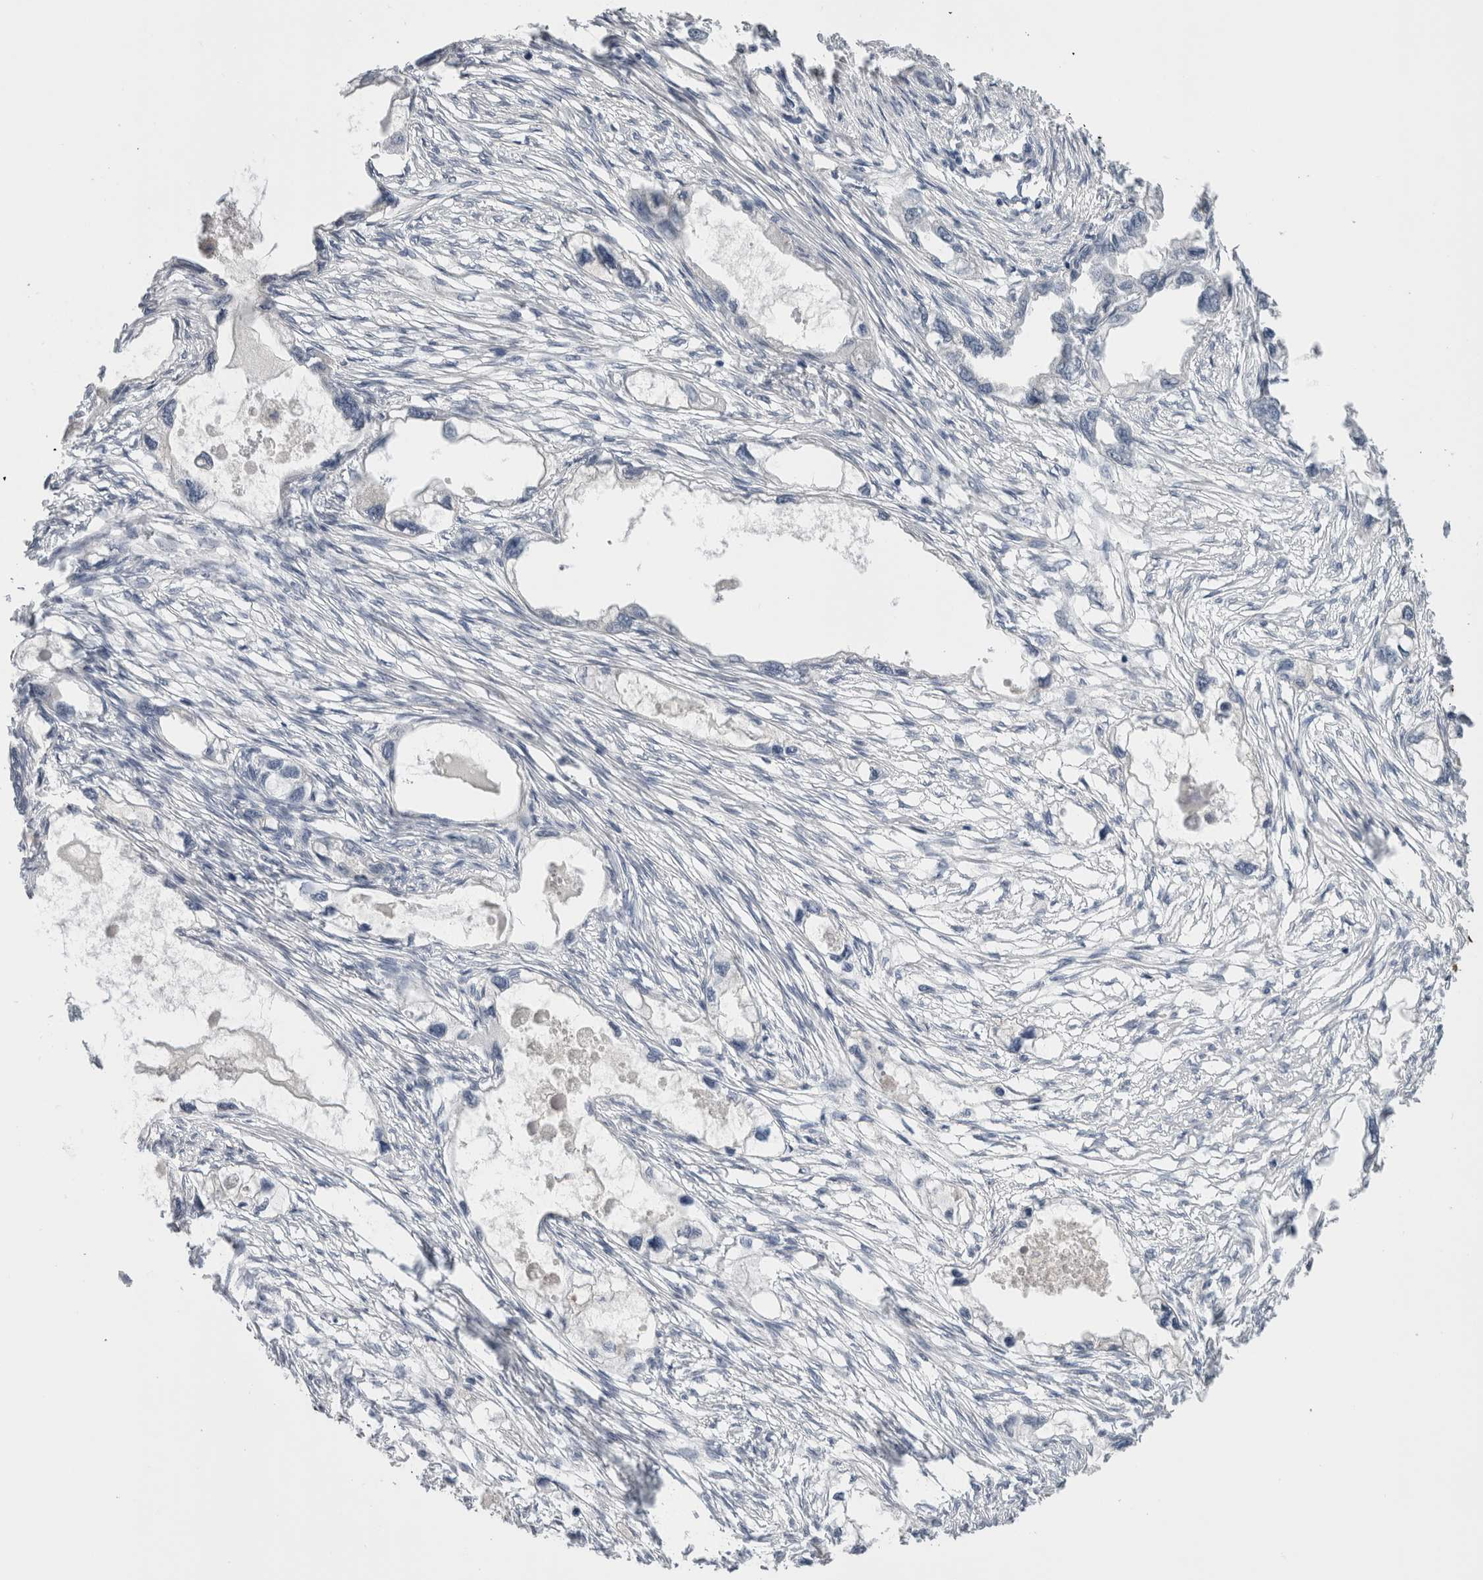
{"staining": {"intensity": "negative", "quantity": "none", "location": "none"}, "tissue": "endometrial cancer", "cell_type": "Tumor cells", "image_type": "cancer", "snomed": [{"axis": "morphology", "description": "Adenocarcinoma, NOS"}, {"axis": "morphology", "description": "Adenocarcinoma, metastatic, NOS"}, {"axis": "topography", "description": "Adipose tissue"}, {"axis": "topography", "description": "Endometrium"}], "caption": "Tumor cells show no significant expression in endometrial metastatic adenocarcinoma. The staining was performed using DAB (3,3'-diaminobenzidine) to visualize the protein expression in brown, while the nuclei were stained in blue with hematoxylin (Magnification: 20x).", "gene": "FABP4", "patient": {"sex": "female", "age": 67}}